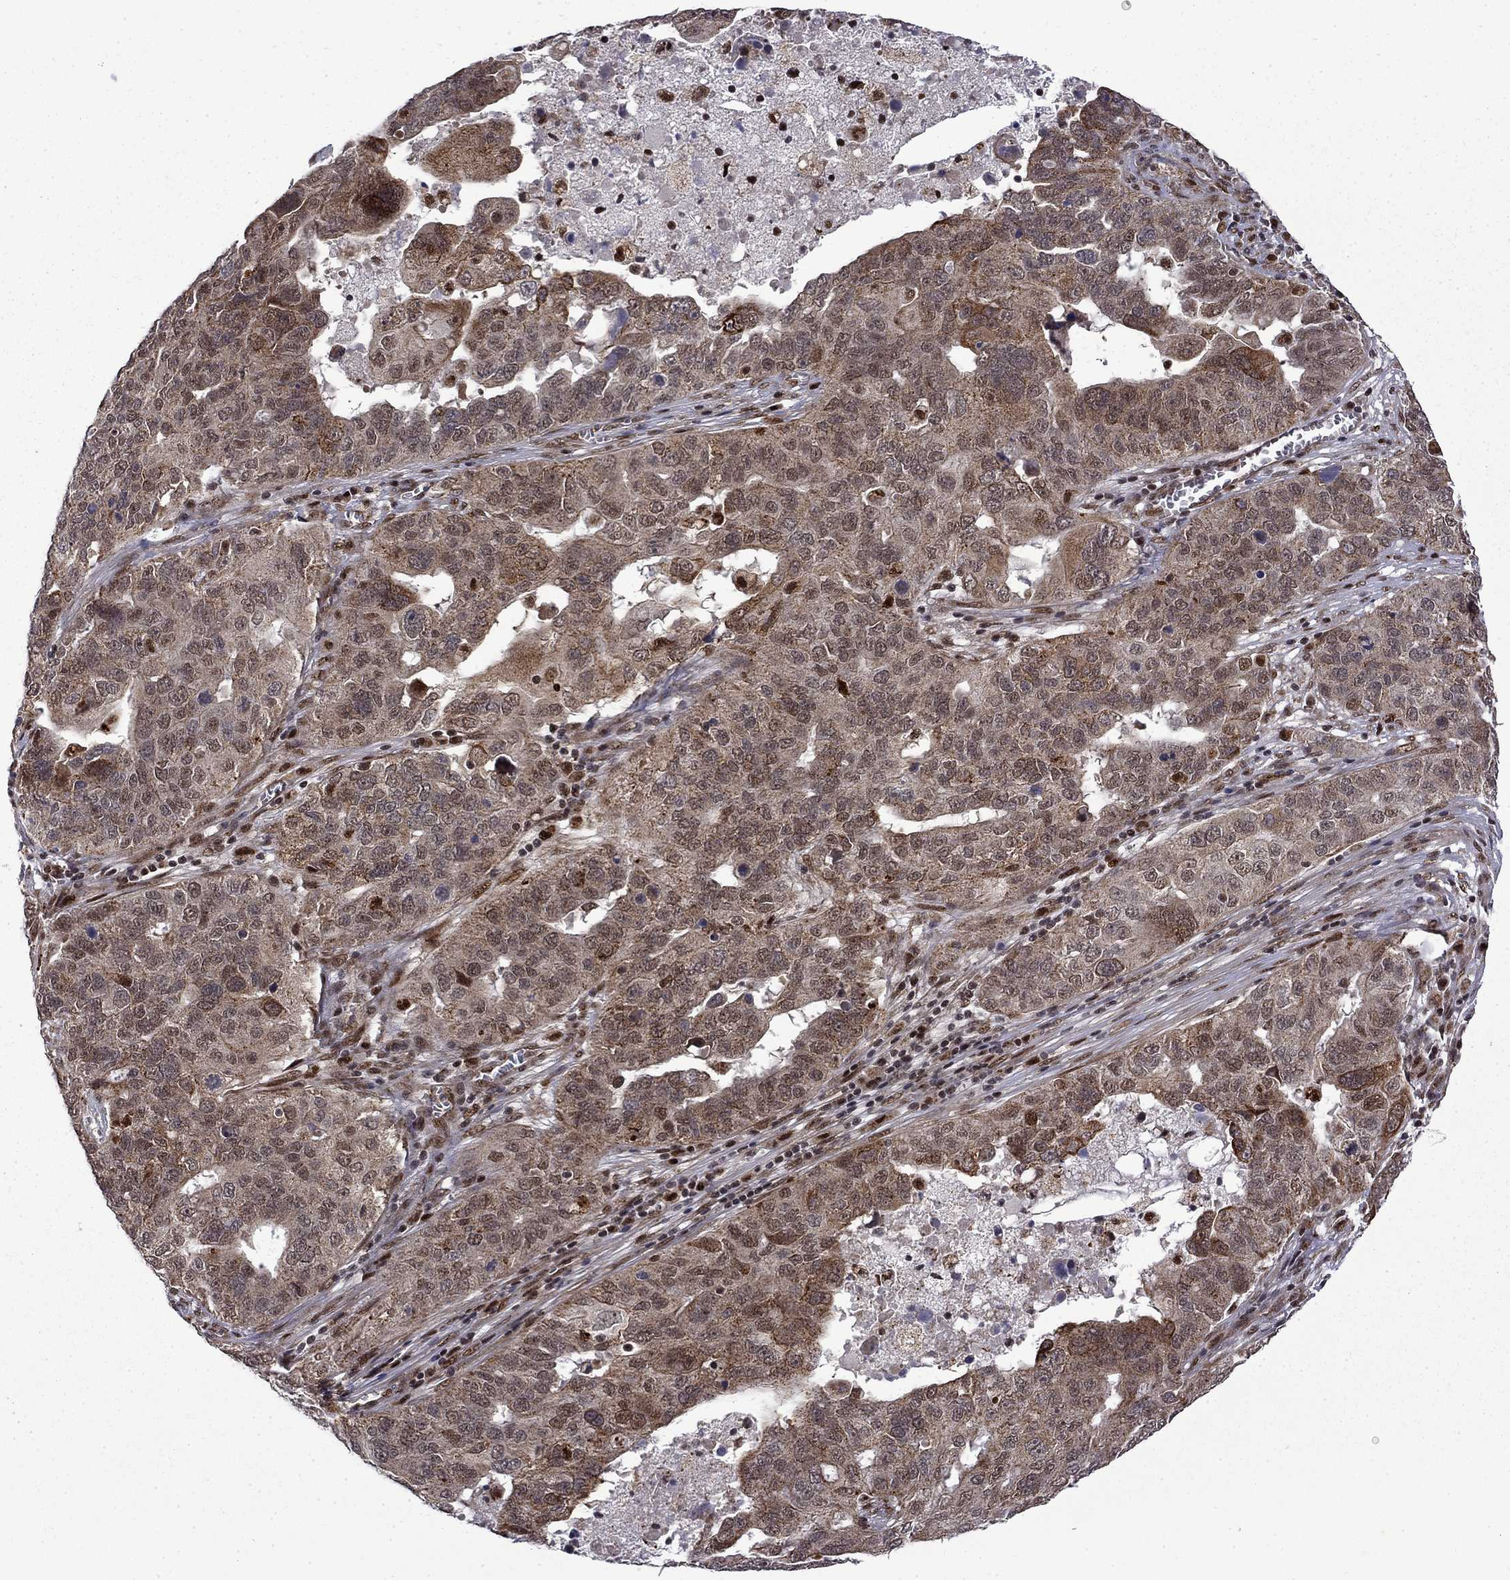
{"staining": {"intensity": "moderate", "quantity": ">75%", "location": "cytoplasmic/membranous"}, "tissue": "ovarian cancer", "cell_type": "Tumor cells", "image_type": "cancer", "snomed": [{"axis": "morphology", "description": "Carcinoma, endometroid"}, {"axis": "topography", "description": "Soft tissue"}, {"axis": "topography", "description": "Ovary"}], "caption": "Immunohistochemical staining of endometroid carcinoma (ovarian) reveals moderate cytoplasmic/membranous protein positivity in approximately >75% of tumor cells. Using DAB (3,3'-diaminobenzidine) (brown) and hematoxylin (blue) stains, captured at high magnification using brightfield microscopy.", "gene": "KPNA3", "patient": {"sex": "female", "age": 52}}